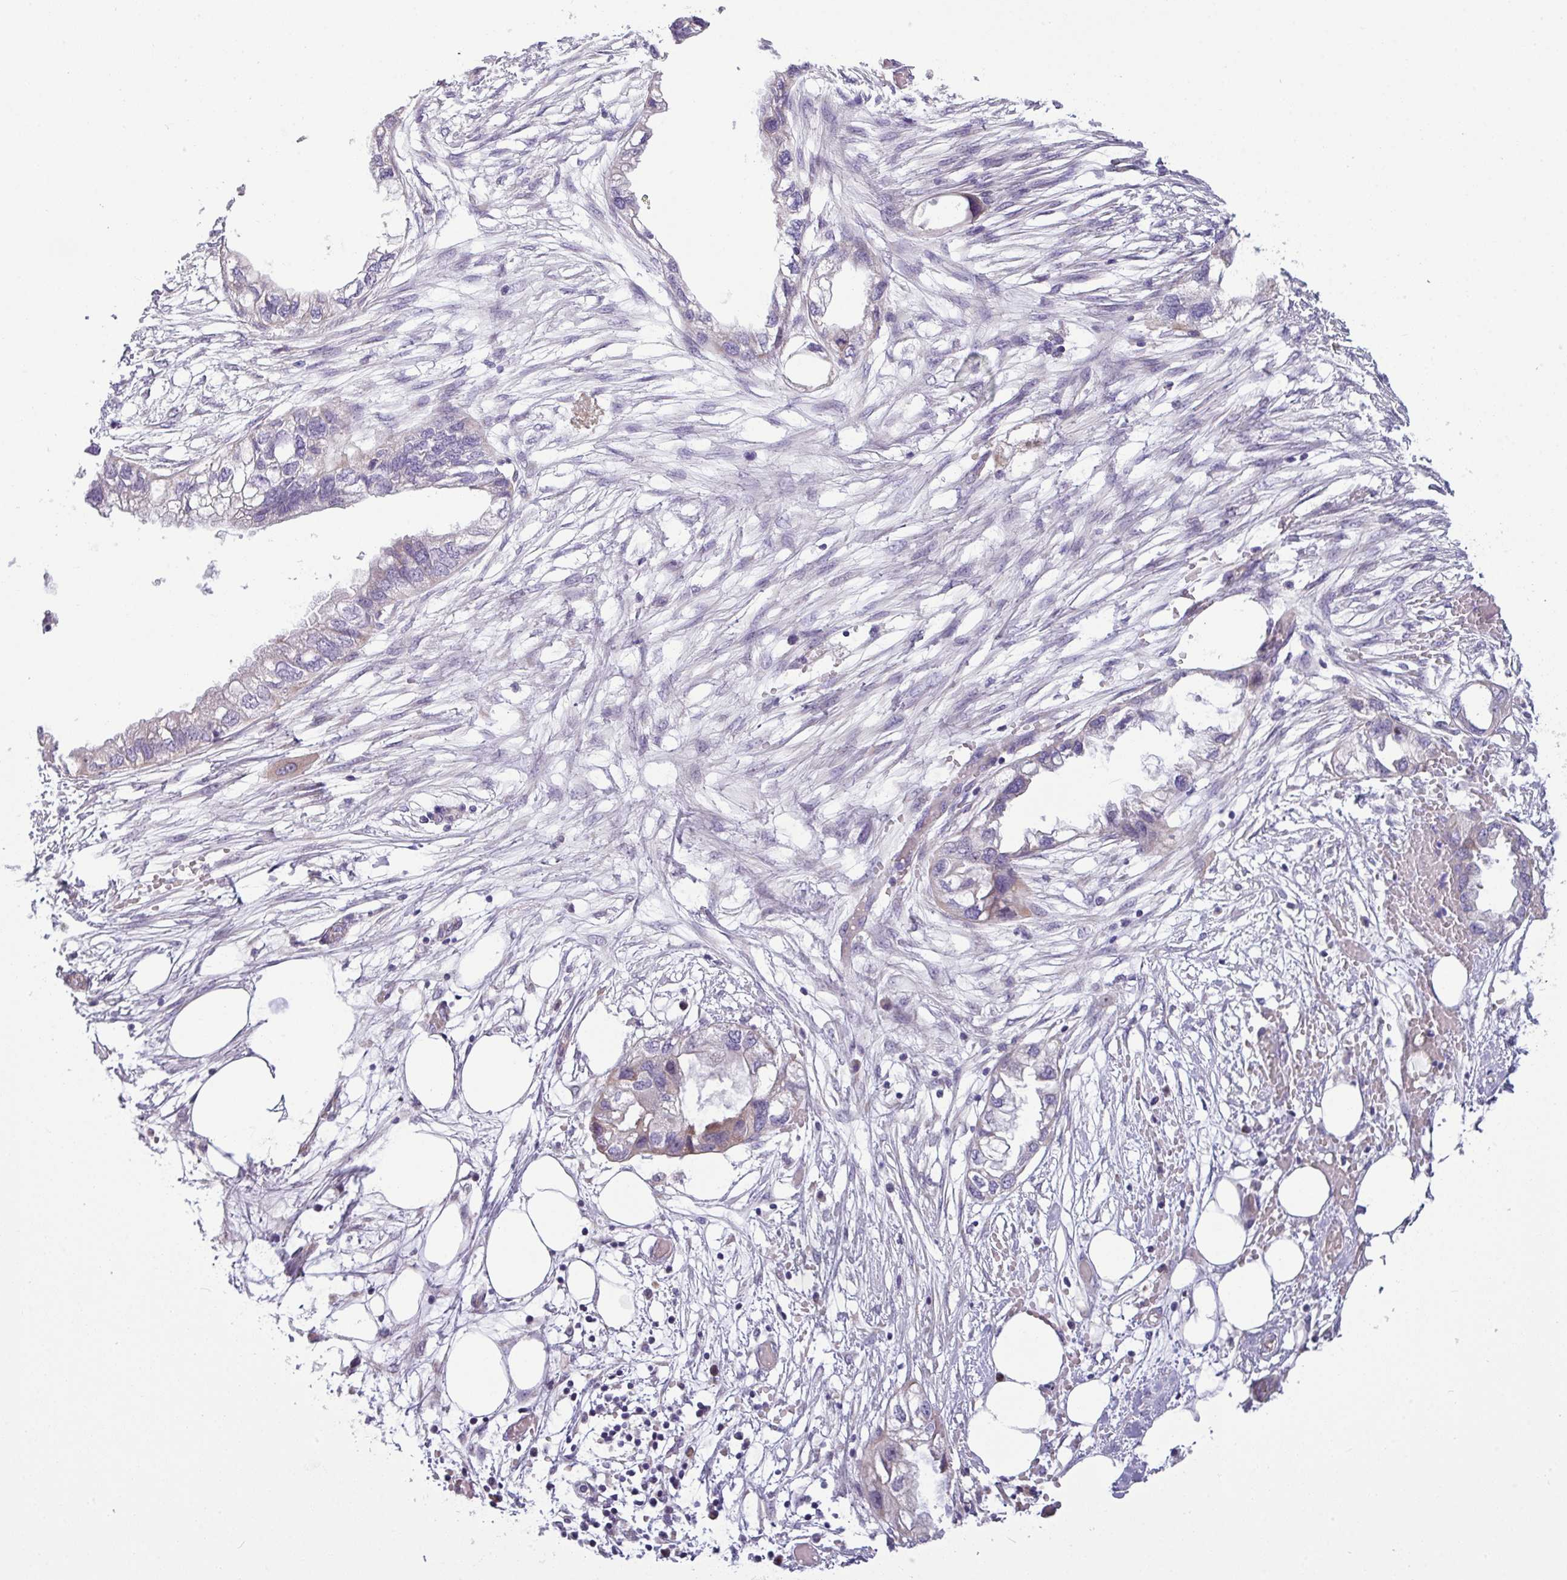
{"staining": {"intensity": "weak", "quantity": "<25%", "location": "cytoplasmic/membranous"}, "tissue": "endometrial cancer", "cell_type": "Tumor cells", "image_type": "cancer", "snomed": [{"axis": "morphology", "description": "Adenocarcinoma, NOS"}, {"axis": "morphology", "description": "Adenocarcinoma, metastatic, NOS"}, {"axis": "topography", "description": "Adipose tissue"}, {"axis": "topography", "description": "Endometrium"}], "caption": "Photomicrograph shows no significant protein positivity in tumor cells of endometrial cancer.", "gene": "IRGC", "patient": {"sex": "female", "age": 67}}